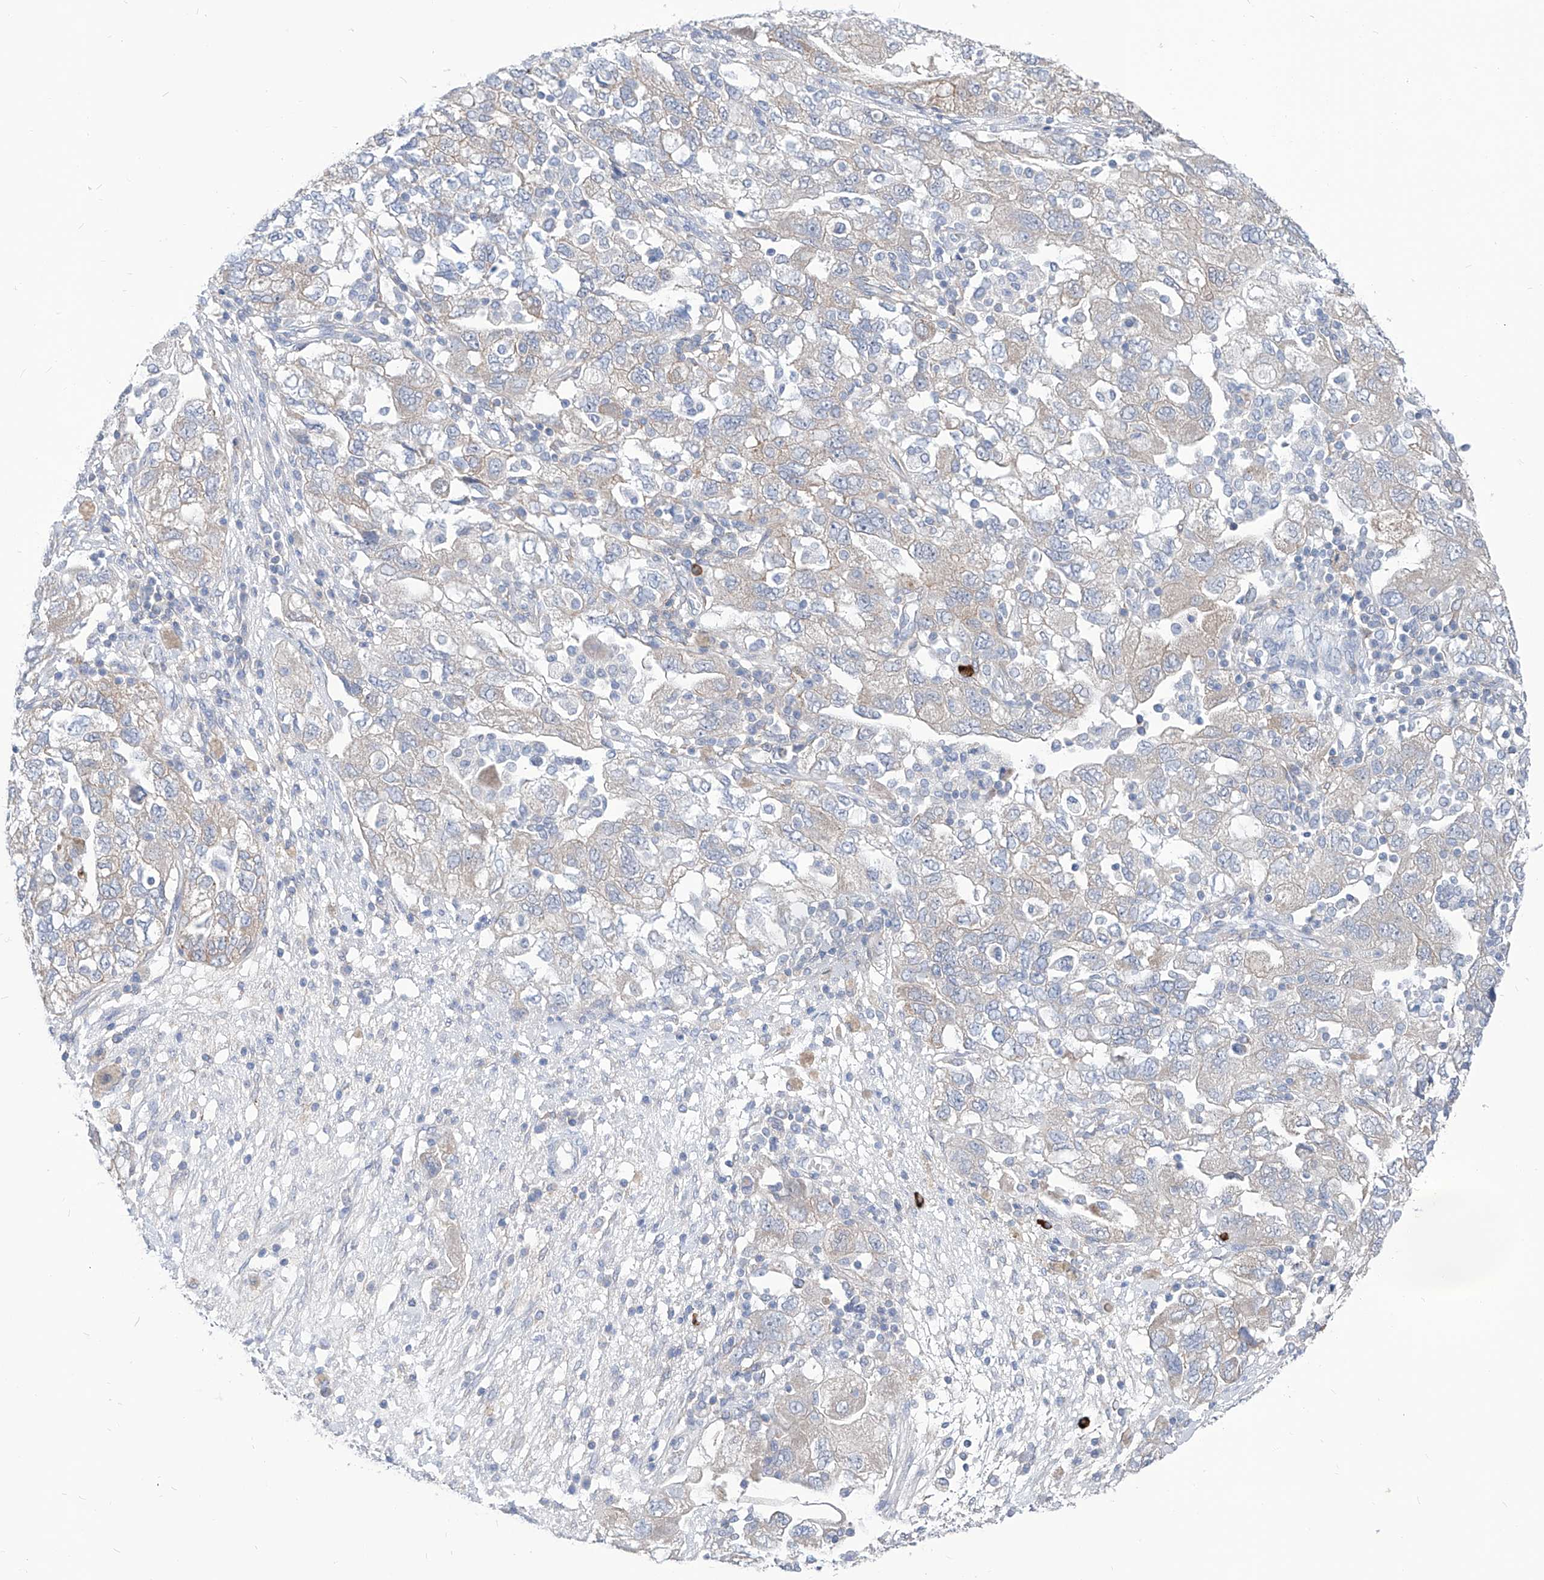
{"staining": {"intensity": "negative", "quantity": "none", "location": "none"}, "tissue": "ovarian cancer", "cell_type": "Tumor cells", "image_type": "cancer", "snomed": [{"axis": "morphology", "description": "Carcinoma, NOS"}, {"axis": "morphology", "description": "Cystadenocarcinoma, serous, NOS"}, {"axis": "topography", "description": "Ovary"}], "caption": "A micrograph of ovarian serous cystadenocarcinoma stained for a protein shows no brown staining in tumor cells.", "gene": "AKAP10", "patient": {"sex": "female", "age": 69}}